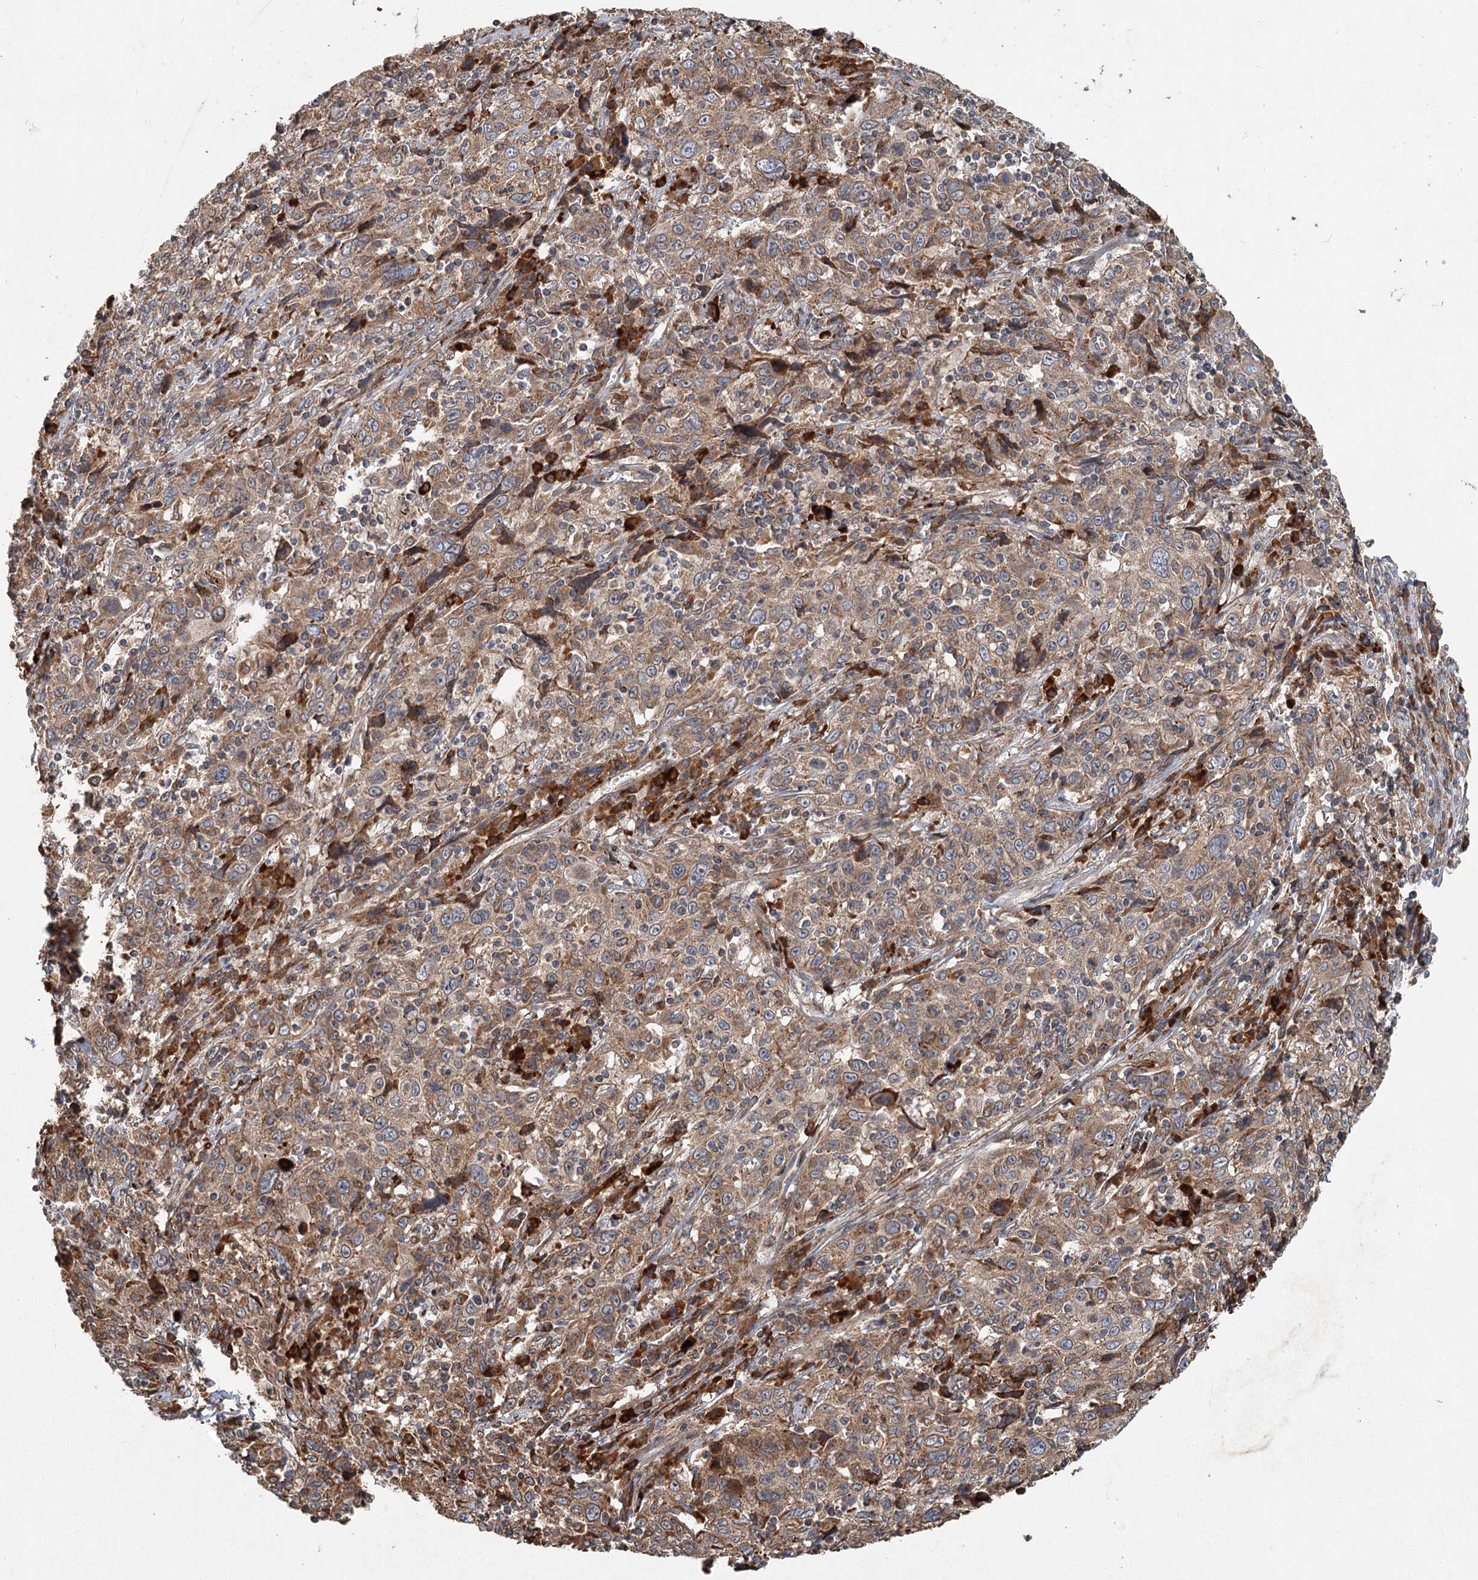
{"staining": {"intensity": "moderate", "quantity": ">75%", "location": "cytoplasmic/membranous"}, "tissue": "cervical cancer", "cell_type": "Tumor cells", "image_type": "cancer", "snomed": [{"axis": "morphology", "description": "Squamous cell carcinoma, NOS"}, {"axis": "topography", "description": "Cervix"}], "caption": "Immunohistochemistry (IHC) (DAB (3,3'-diaminobenzidine)) staining of cervical cancer displays moderate cytoplasmic/membranous protein staining in about >75% of tumor cells. Immunohistochemistry (IHC) stains the protein of interest in brown and the nuclei are stained blue.", "gene": "SRPX2", "patient": {"sex": "female", "age": 46}}